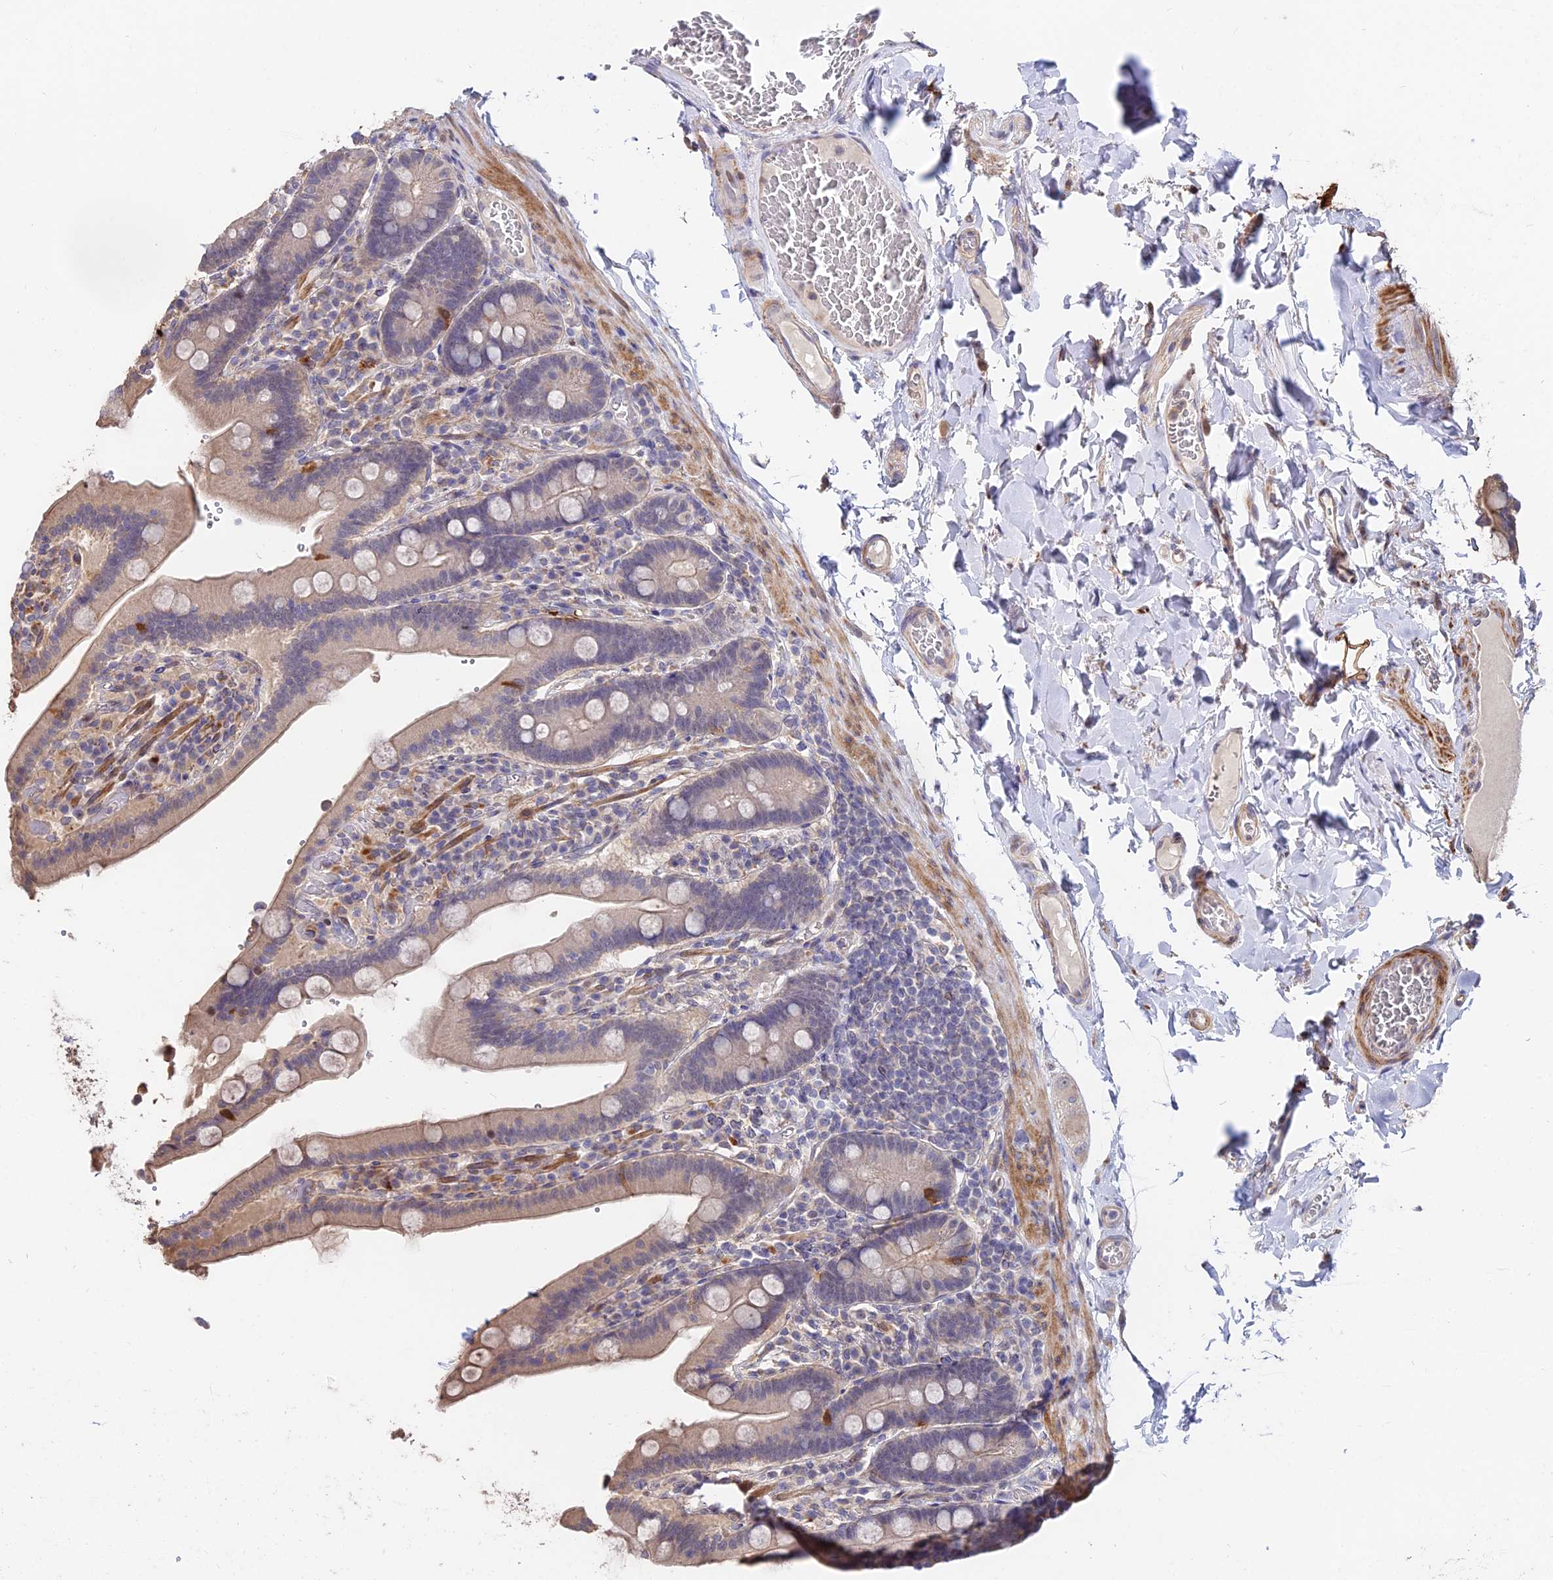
{"staining": {"intensity": "weak", "quantity": "<25%", "location": "cytoplasmic/membranous"}, "tissue": "duodenum", "cell_type": "Glandular cells", "image_type": "normal", "snomed": [{"axis": "morphology", "description": "Normal tissue, NOS"}, {"axis": "topography", "description": "Duodenum"}], "caption": "IHC image of benign duodenum: duodenum stained with DAB (3,3'-diaminobenzidine) reveals no significant protein expression in glandular cells.", "gene": "ACTR5", "patient": {"sex": "female", "age": 62}}